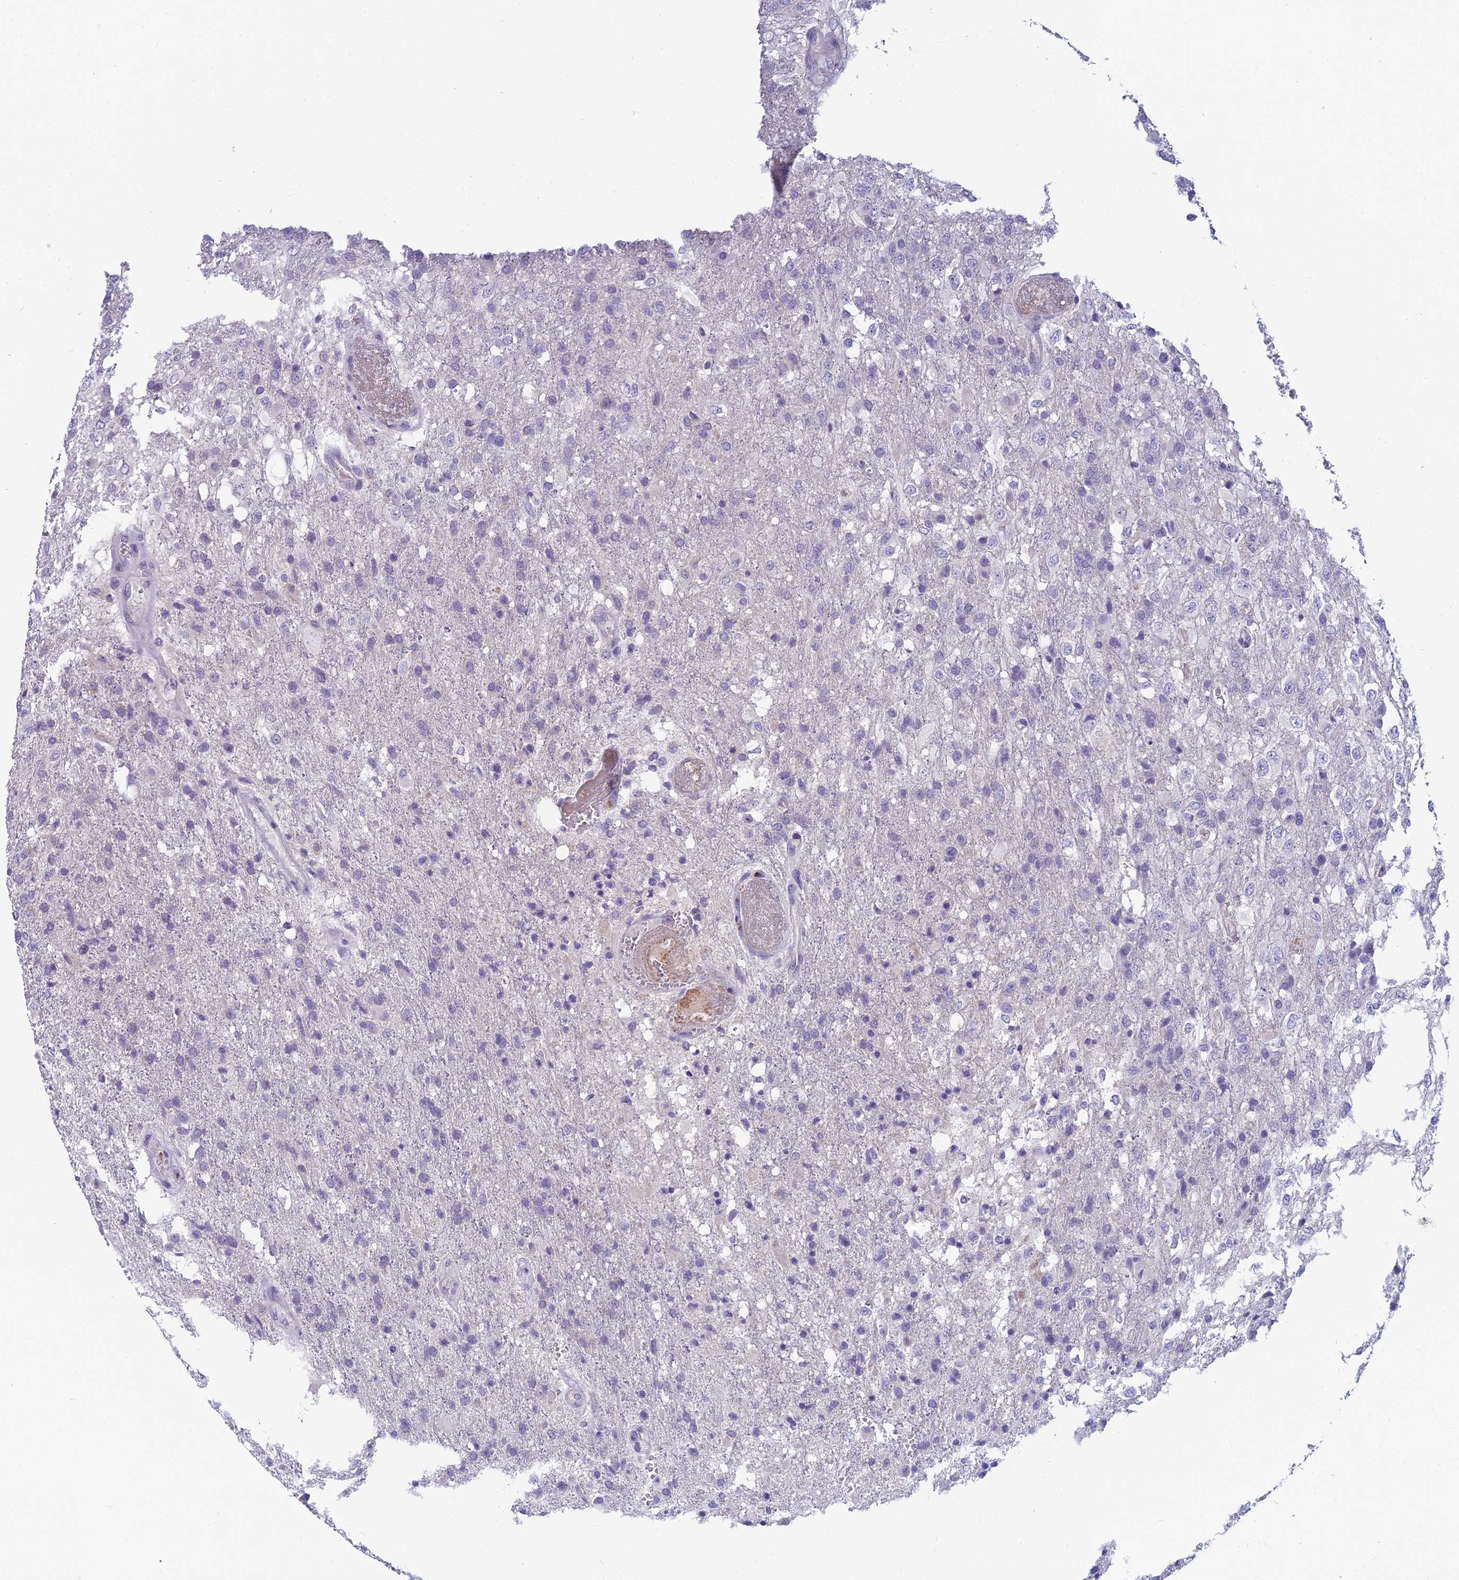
{"staining": {"intensity": "negative", "quantity": "none", "location": "none"}, "tissue": "glioma", "cell_type": "Tumor cells", "image_type": "cancer", "snomed": [{"axis": "morphology", "description": "Glioma, malignant, High grade"}, {"axis": "topography", "description": "Brain"}], "caption": "A high-resolution image shows IHC staining of glioma, which displays no significant staining in tumor cells.", "gene": "RBM41", "patient": {"sex": "female", "age": 74}}